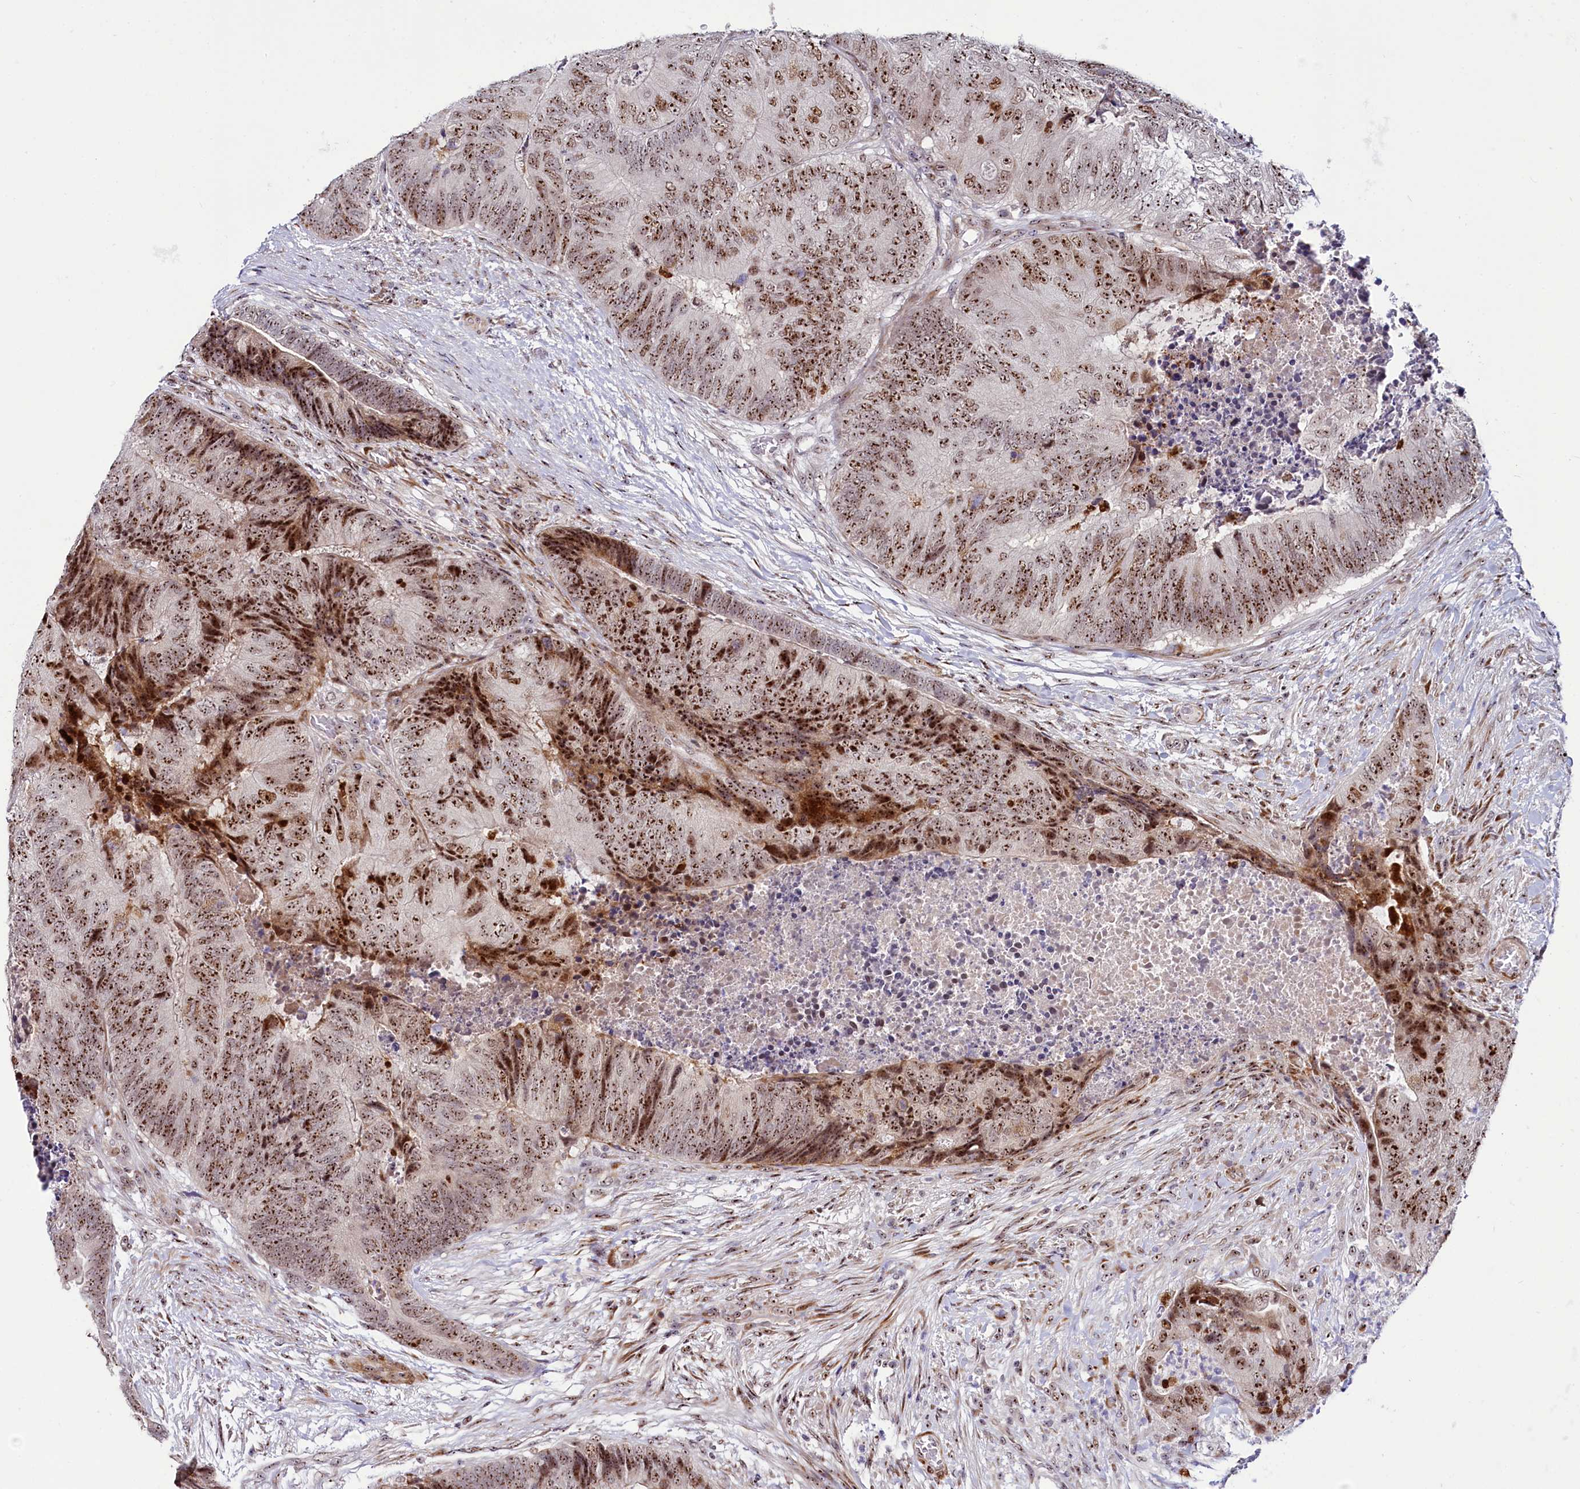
{"staining": {"intensity": "strong", "quantity": ">75%", "location": "cytoplasmic/membranous,nuclear"}, "tissue": "colorectal cancer", "cell_type": "Tumor cells", "image_type": "cancer", "snomed": [{"axis": "morphology", "description": "Adenocarcinoma, NOS"}, {"axis": "topography", "description": "Colon"}], "caption": "Immunohistochemistry (DAB (3,3'-diaminobenzidine)) staining of colorectal adenocarcinoma exhibits strong cytoplasmic/membranous and nuclear protein expression in approximately >75% of tumor cells. The protein of interest is stained brown, and the nuclei are stained in blue (DAB (3,3'-diaminobenzidine) IHC with brightfield microscopy, high magnification).", "gene": "TCOF1", "patient": {"sex": "female", "age": 67}}